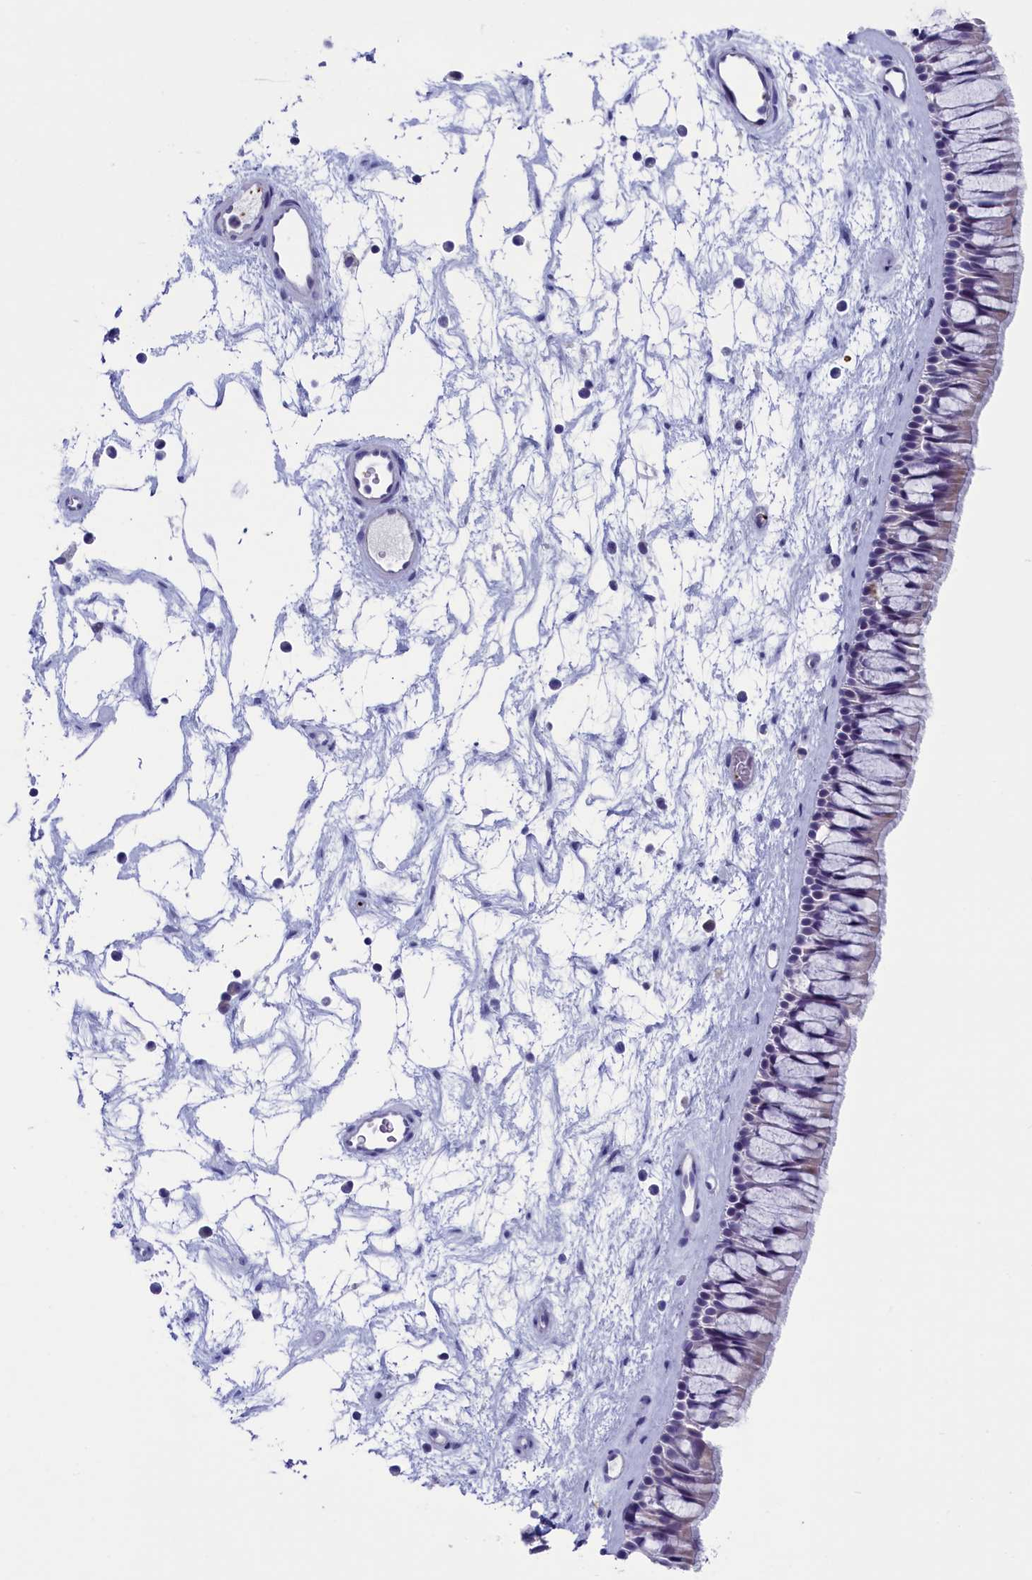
{"staining": {"intensity": "weak", "quantity": "<25%", "location": "cytoplasmic/membranous"}, "tissue": "nasopharynx", "cell_type": "Respiratory epithelial cells", "image_type": "normal", "snomed": [{"axis": "morphology", "description": "Normal tissue, NOS"}, {"axis": "topography", "description": "Nasopharynx"}], "caption": "Immunohistochemistry micrograph of normal human nasopharynx stained for a protein (brown), which demonstrates no positivity in respiratory epithelial cells.", "gene": "AIFM2", "patient": {"sex": "male", "age": 64}}